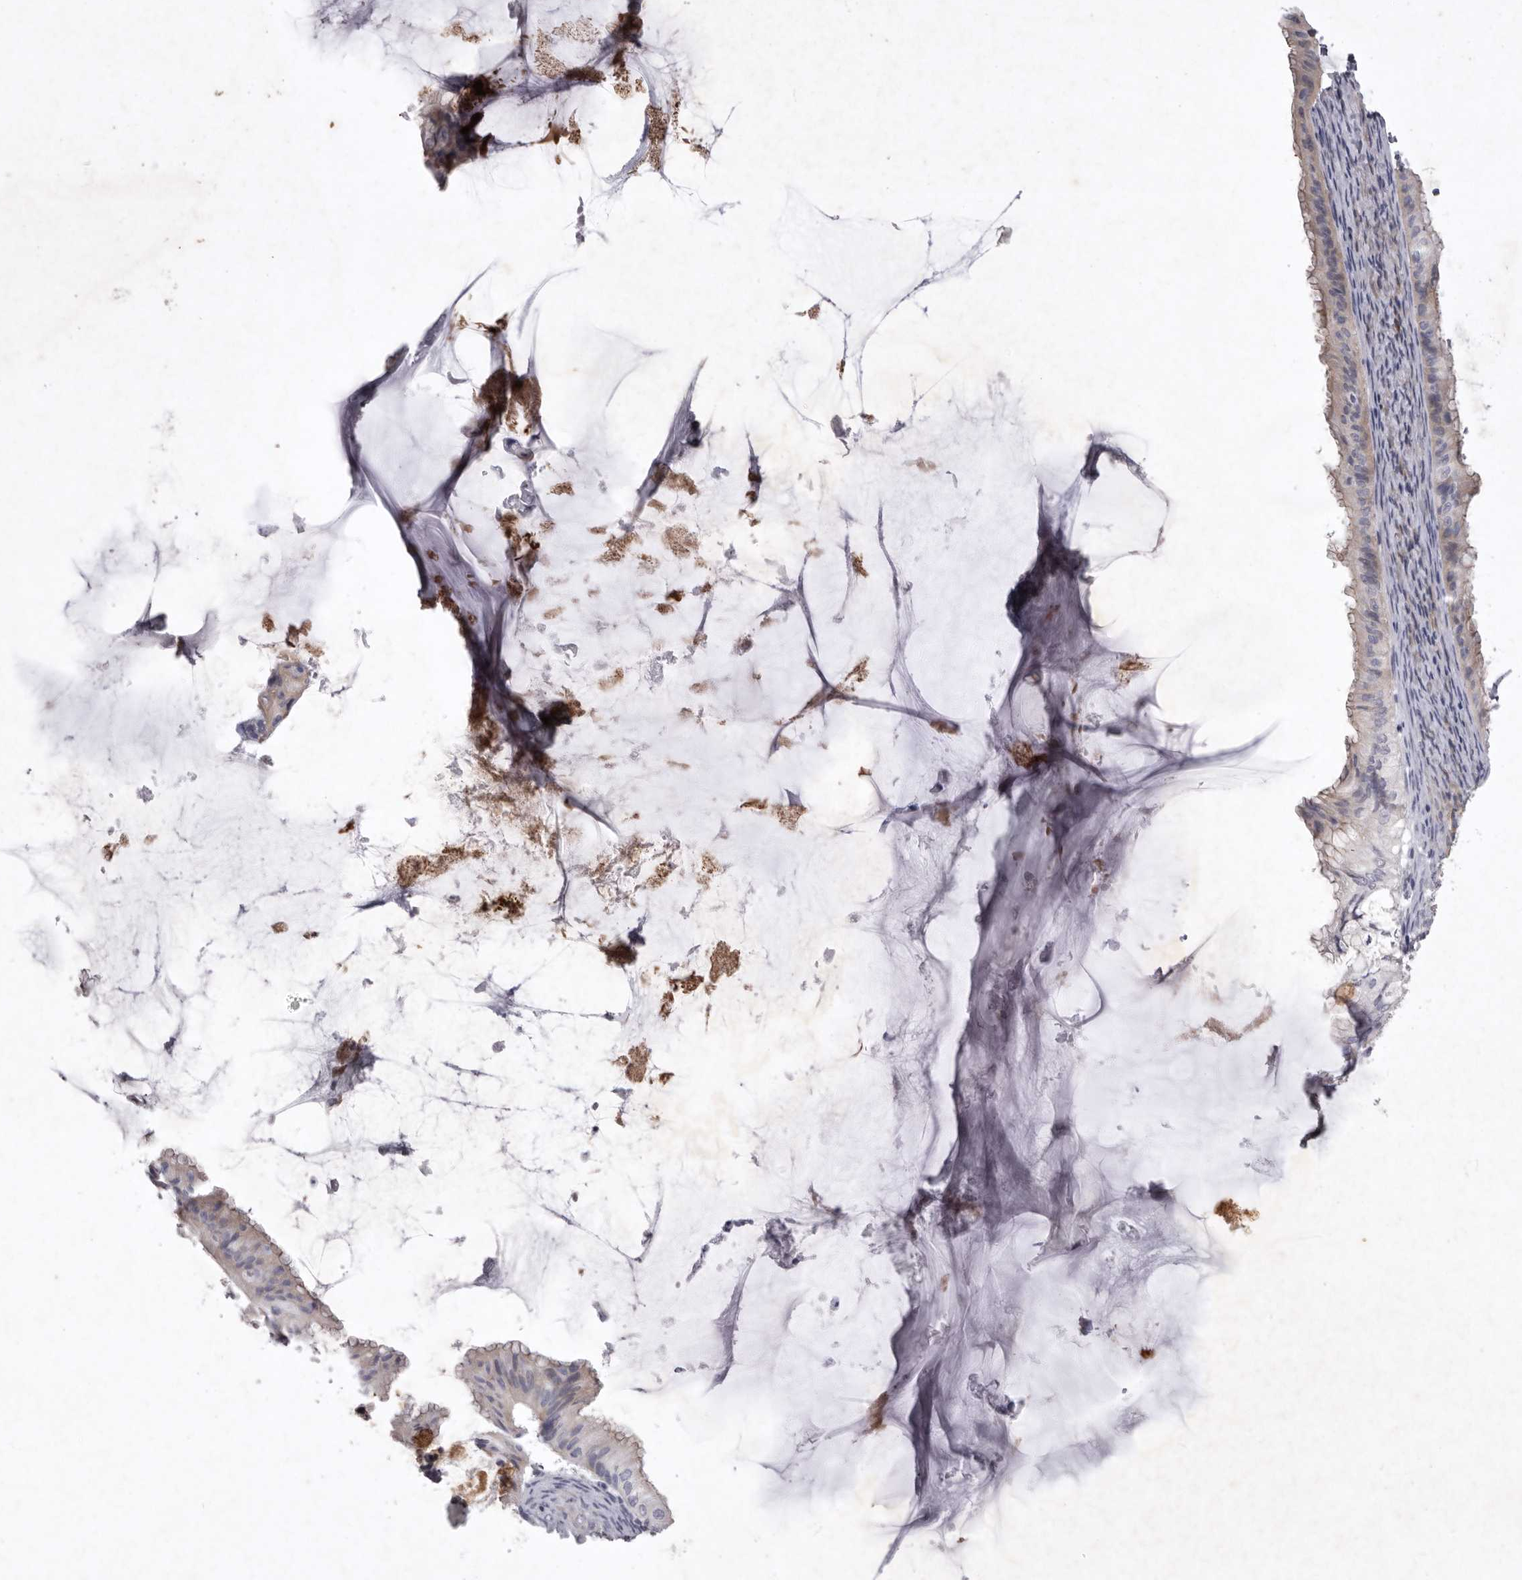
{"staining": {"intensity": "weak", "quantity": ">75%", "location": "cytoplasmic/membranous"}, "tissue": "ovarian cancer", "cell_type": "Tumor cells", "image_type": "cancer", "snomed": [{"axis": "morphology", "description": "Cystadenocarcinoma, mucinous, NOS"}, {"axis": "topography", "description": "Ovary"}], "caption": "Immunohistochemistry of human ovarian cancer displays low levels of weak cytoplasmic/membranous staining in about >75% of tumor cells.", "gene": "NKAIN4", "patient": {"sex": "female", "age": 61}}